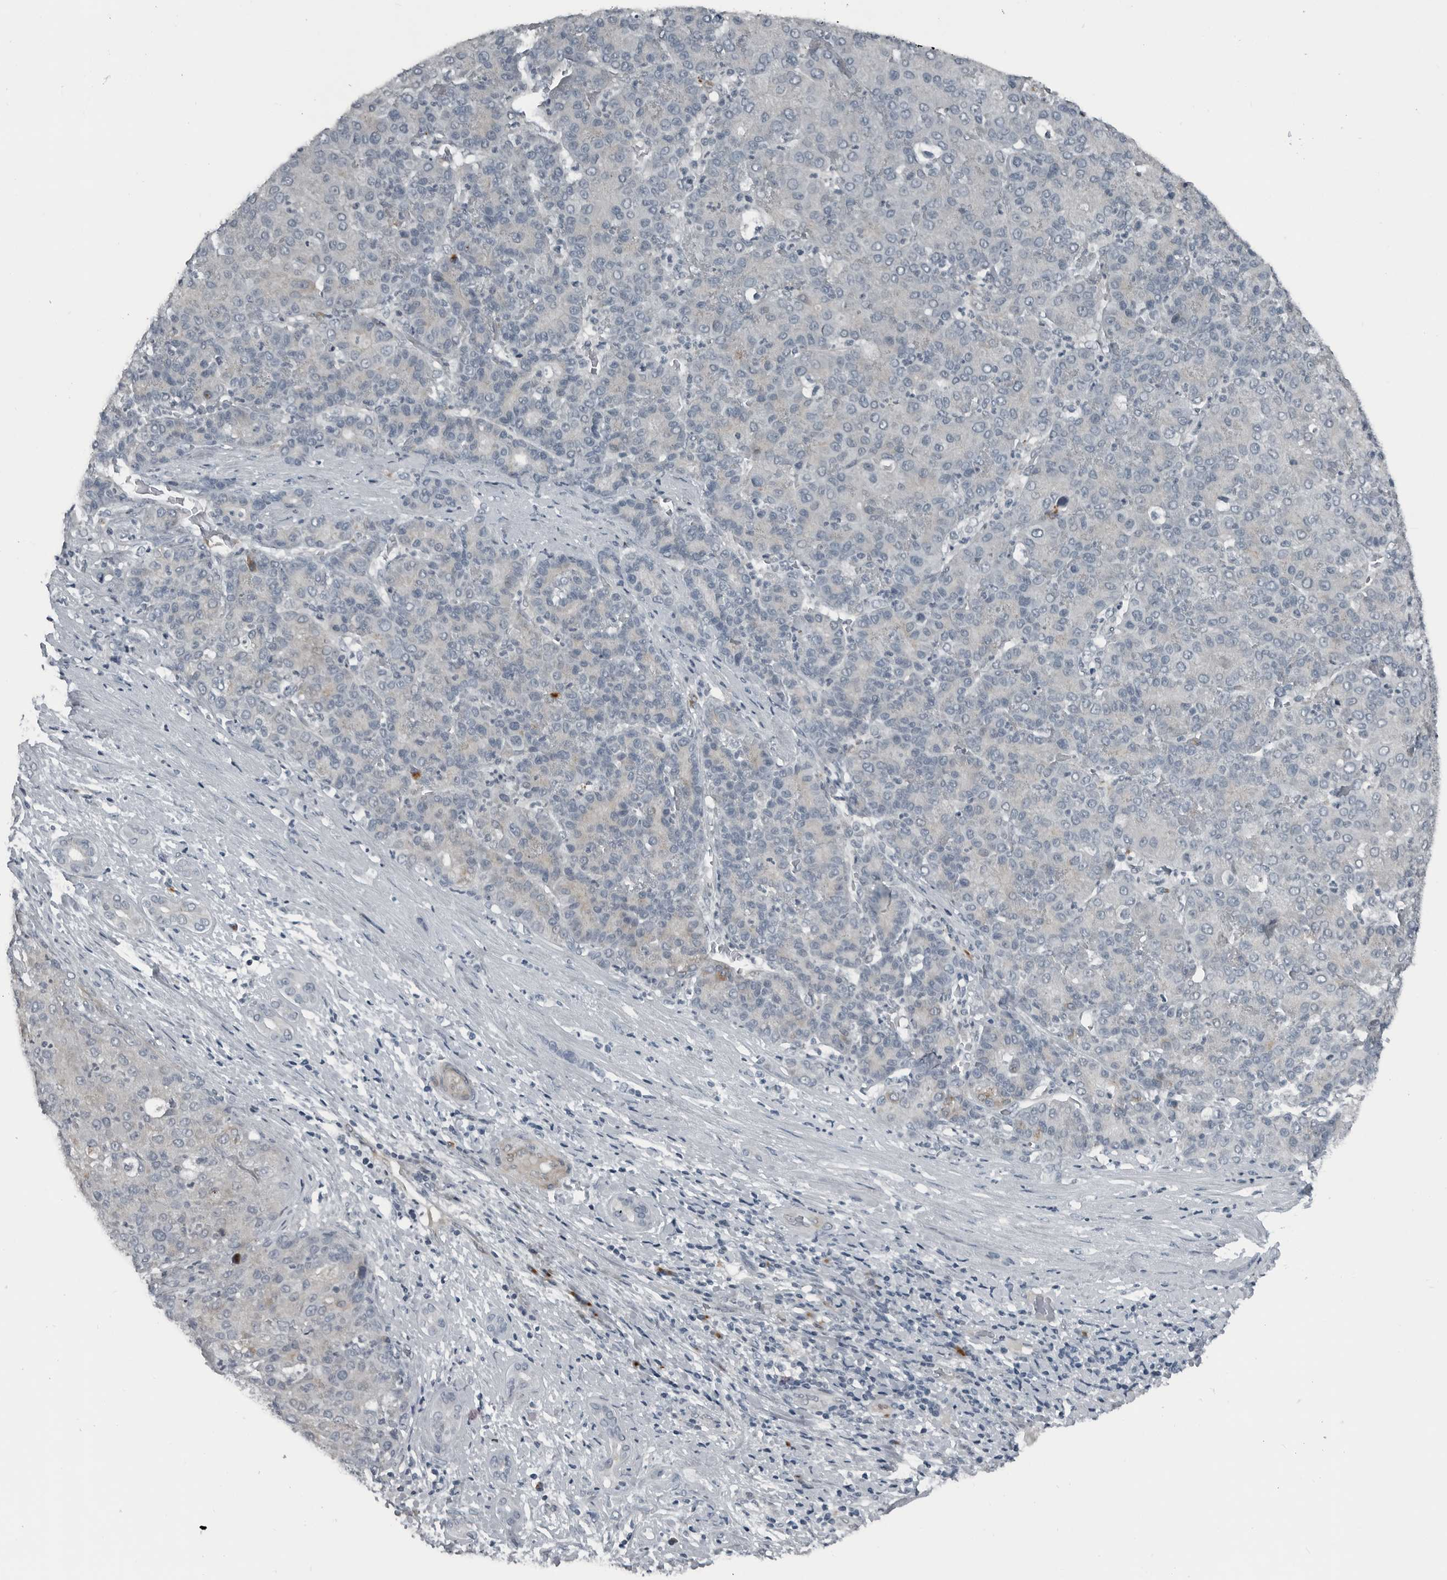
{"staining": {"intensity": "negative", "quantity": "none", "location": "none"}, "tissue": "liver cancer", "cell_type": "Tumor cells", "image_type": "cancer", "snomed": [{"axis": "morphology", "description": "Carcinoma, Hepatocellular, NOS"}, {"axis": "topography", "description": "Liver"}], "caption": "A high-resolution photomicrograph shows immunohistochemistry (IHC) staining of liver cancer, which demonstrates no significant positivity in tumor cells.", "gene": "GAK", "patient": {"sex": "male", "age": 65}}